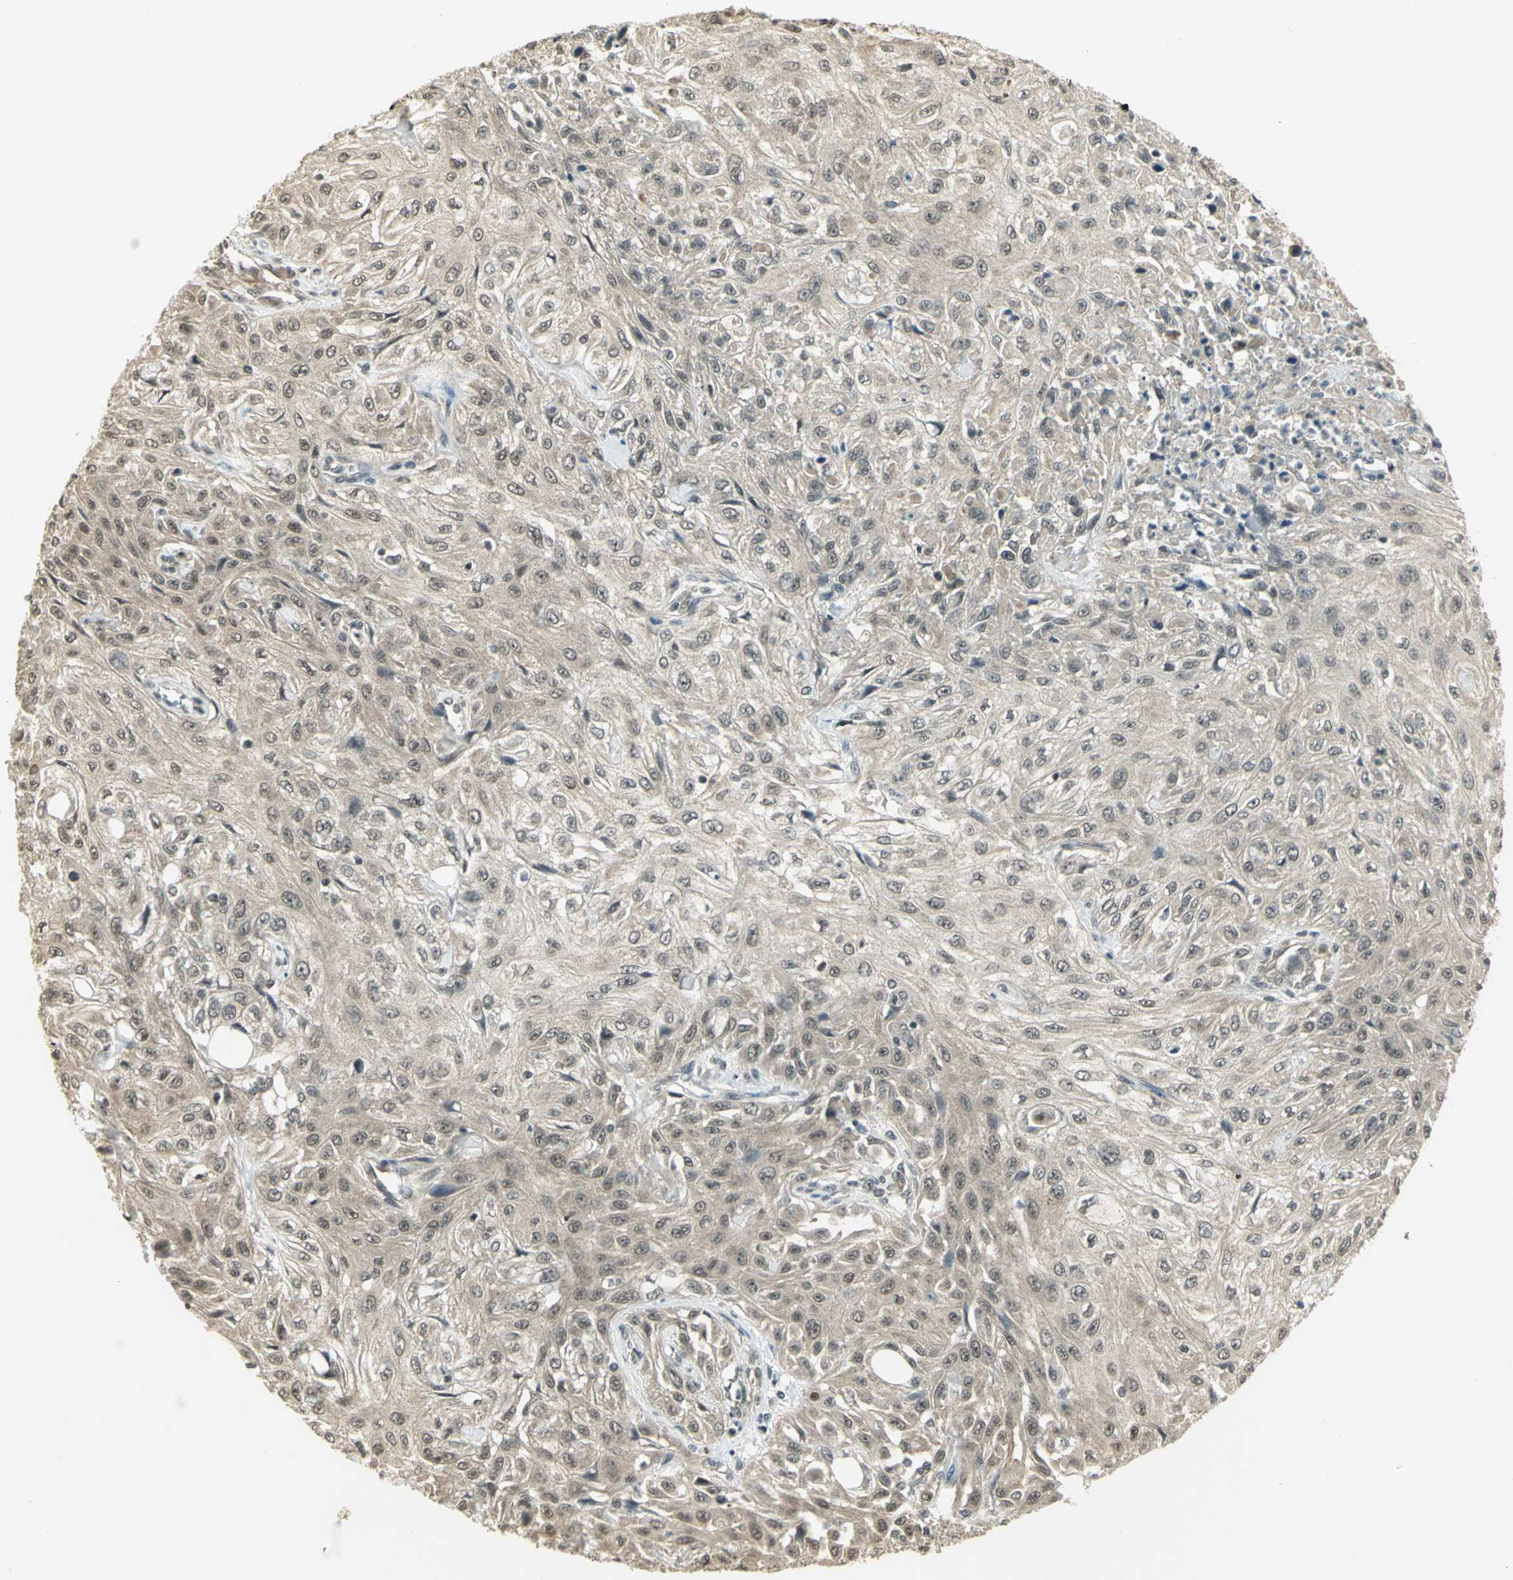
{"staining": {"intensity": "weak", "quantity": ">75%", "location": "cytoplasmic/membranous"}, "tissue": "skin cancer", "cell_type": "Tumor cells", "image_type": "cancer", "snomed": [{"axis": "morphology", "description": "Squamous cell carcinoma, NOS"}, {"axis": "topography", "description": "Skin"}], "caption": "Squamous cell carcinoma (skin) stained with a protein marker exhibits weak staining in tumor cells.", "gene": "CDC34", "patient": {"sex": "male", "age": 75}}